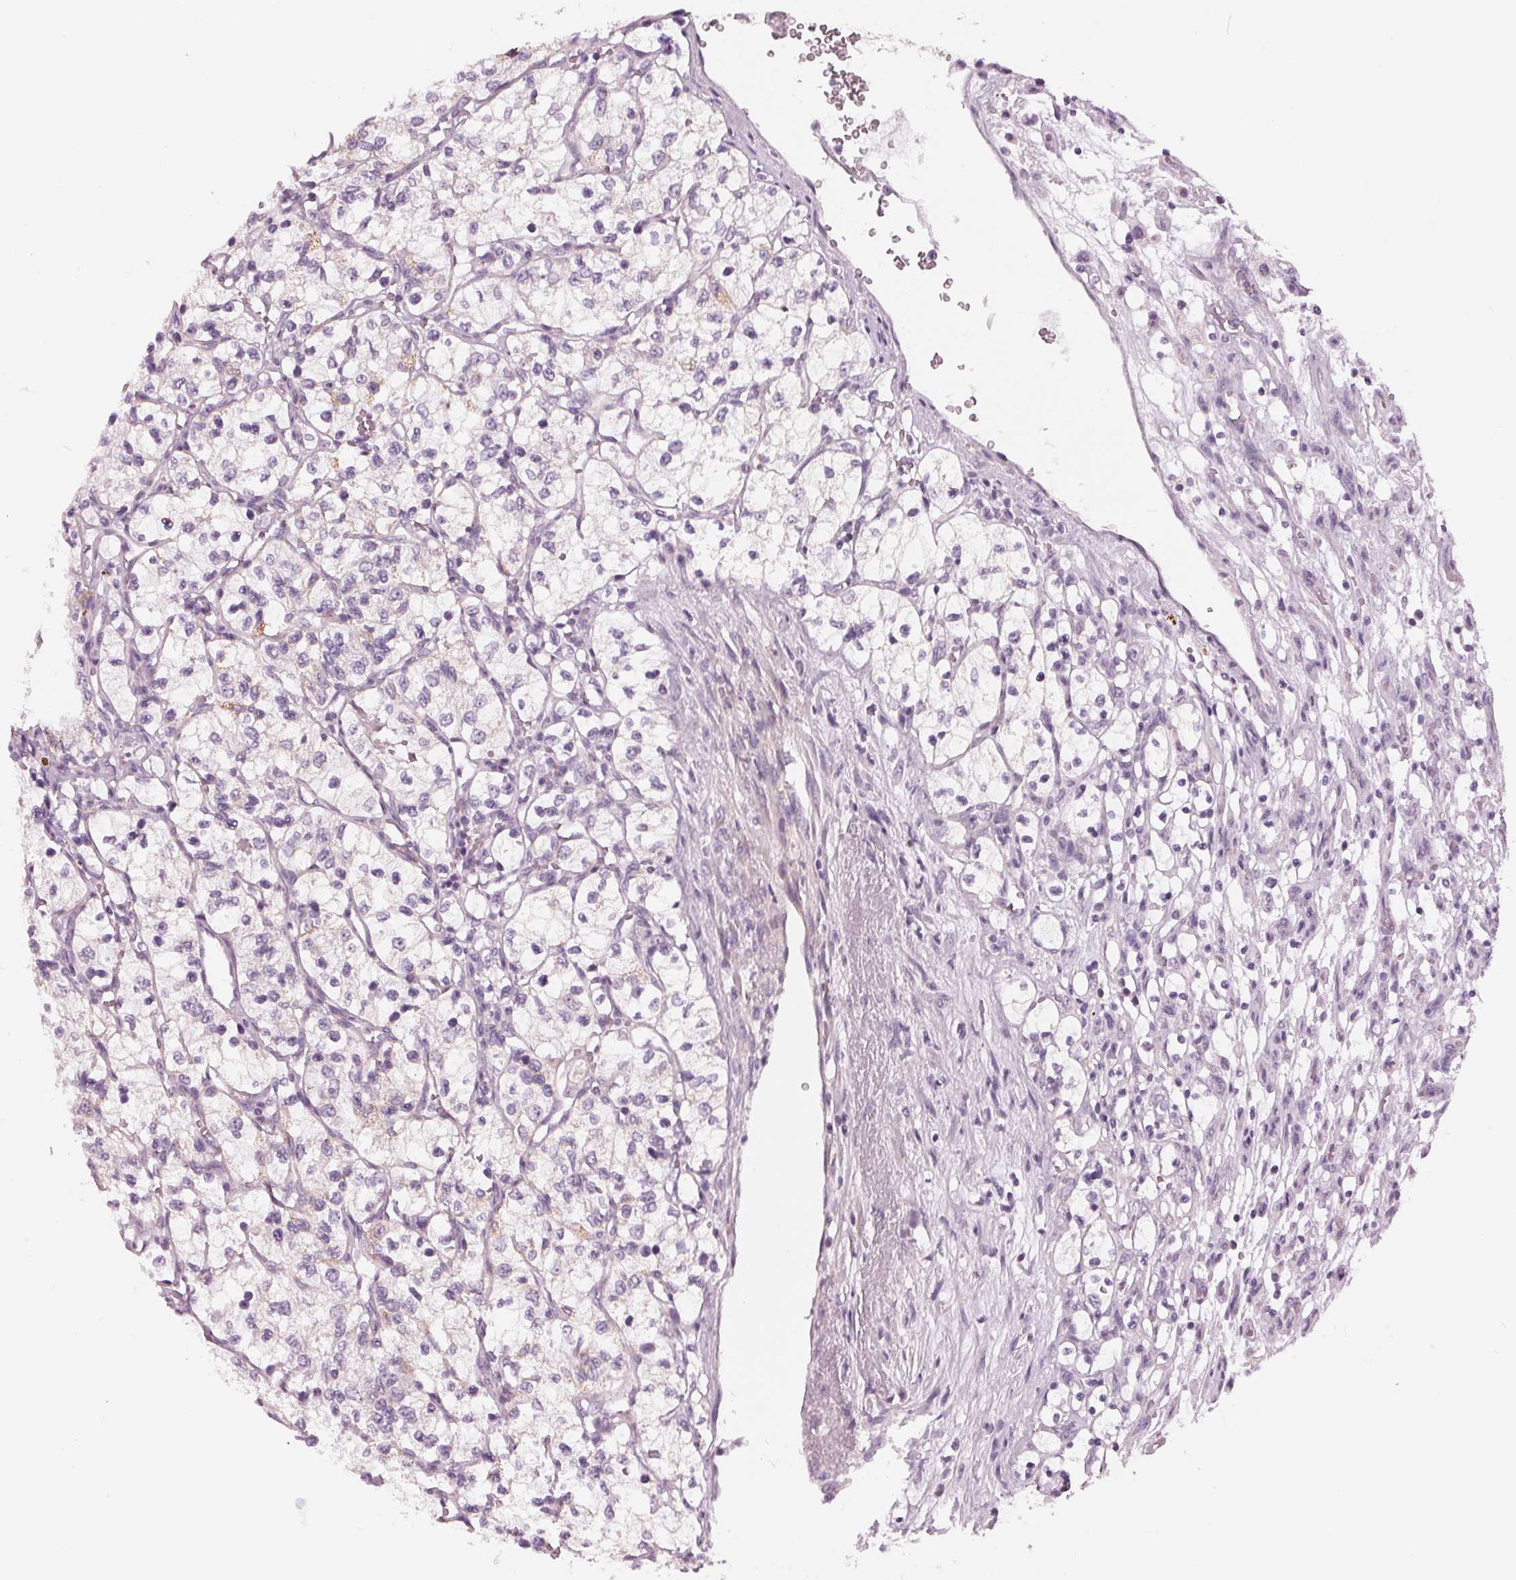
{"staining": {"intensity": "negative", "quantity": "none", "location": "none"}, "tissue": "renal cancer", "cell_type": "Tumor cells", "image_type": "cancer", "snomed": [{"axis": "morphology", "description": "Adenocarcinoma, NOS"}, {"axis": "topography", "description": "Kidney"}], "caption": "Tumor cells are negative for brown protein staining in renal cancer. (Brightfield microscopy of DAB IHC at high magnification).", "gene": "SAMD4A", "patient": {"sex": "female", "age": 69}}